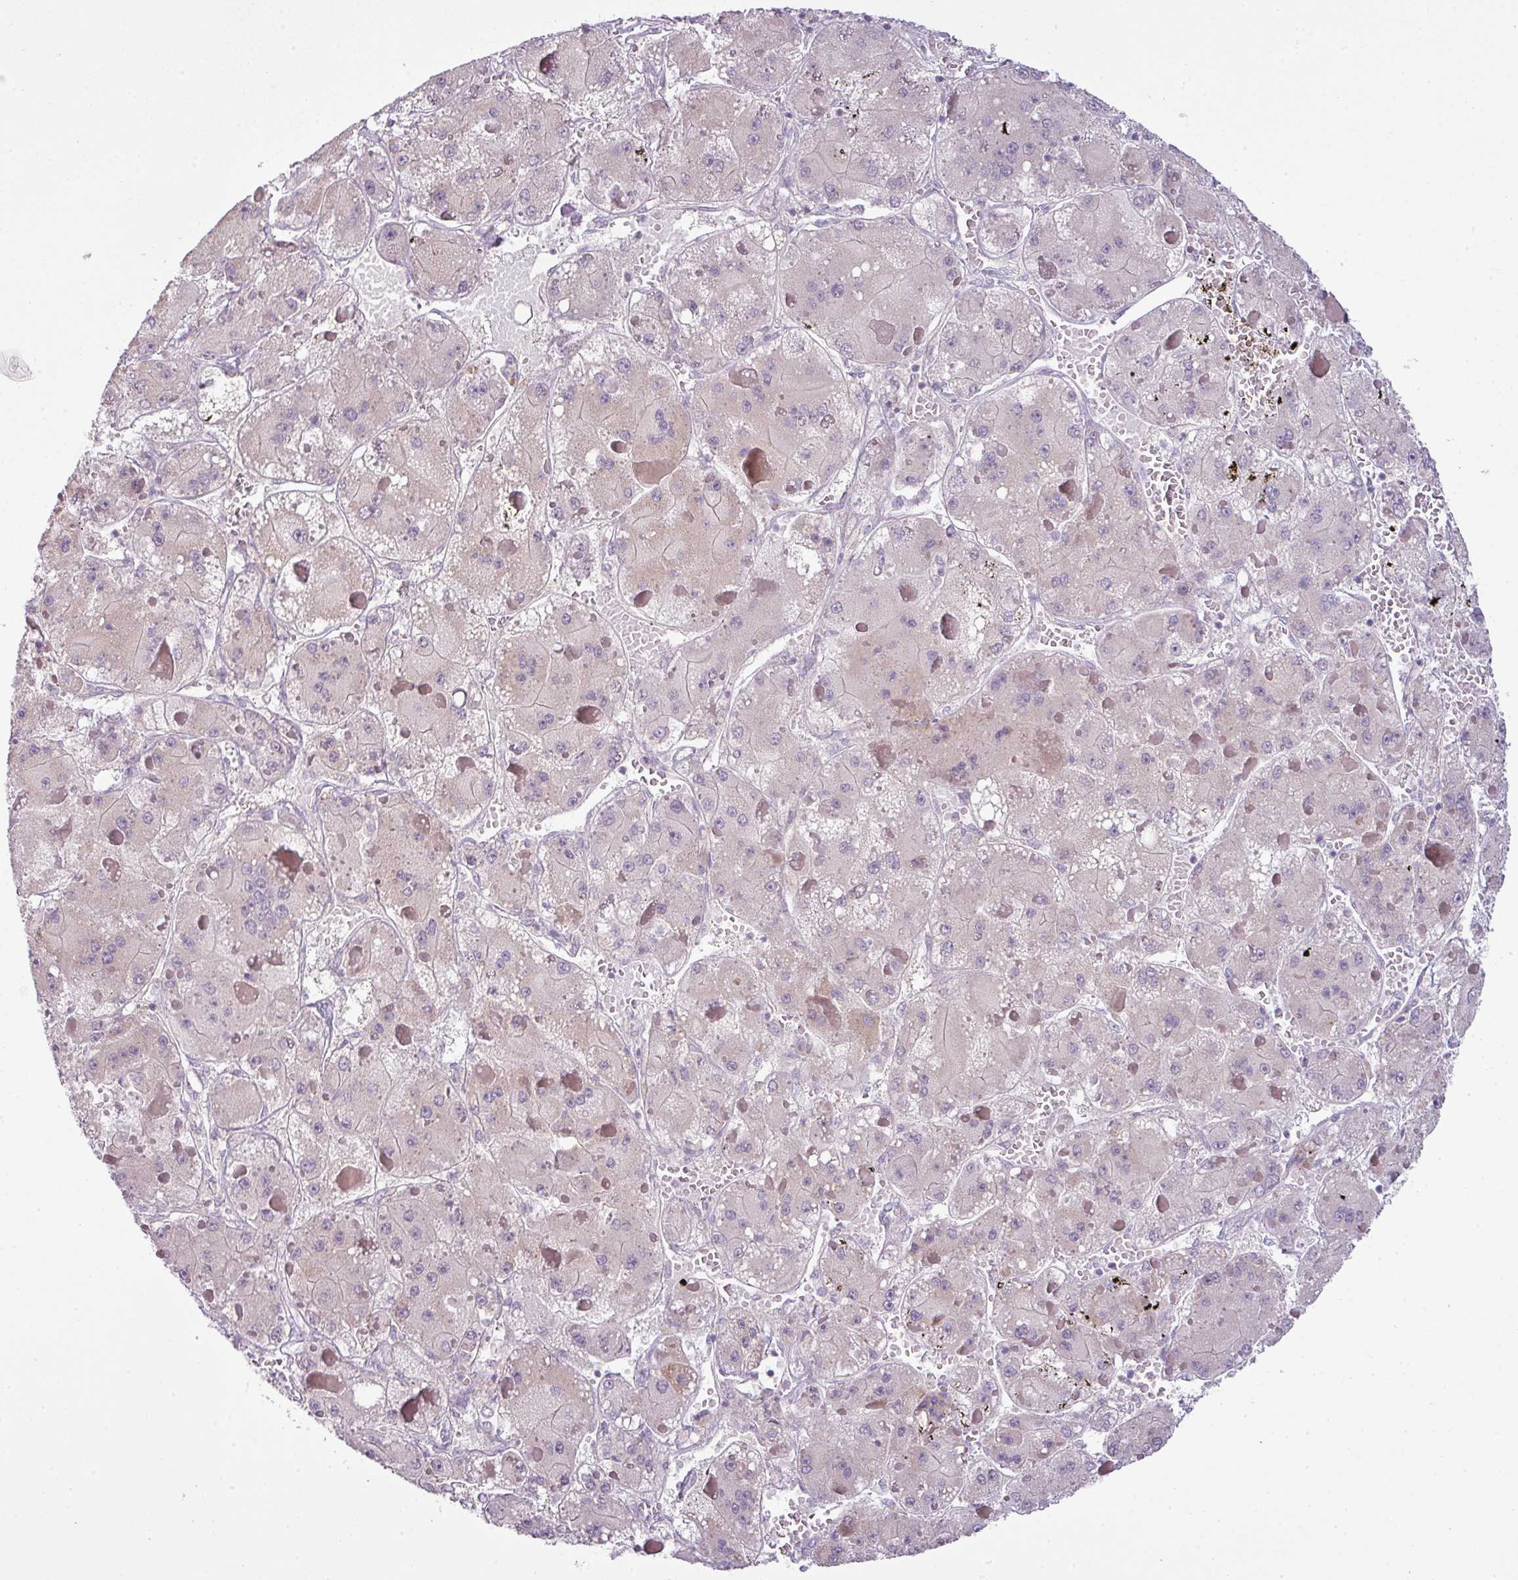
{"staining": {"intensity": "weak", "quantity": "<25%", "location": "cytoplasmic/membranous"}, "tissue": "liver cancer", "cell_type": "Tumor cells", "image_type": "cancer", "snomed": [{"axis": "morphology", "description": "Carcinoma, Hepatocellular, NOS"}, {"axis": "topography", "description": "Liver"}], "caption": "The immunohistochemistry histopathology image has no significant positivity in tumor cells of liver hepatocellular carcinoma tissue.", "gene": "DERPC", "patient": {"sex": "female", "age": 73}}